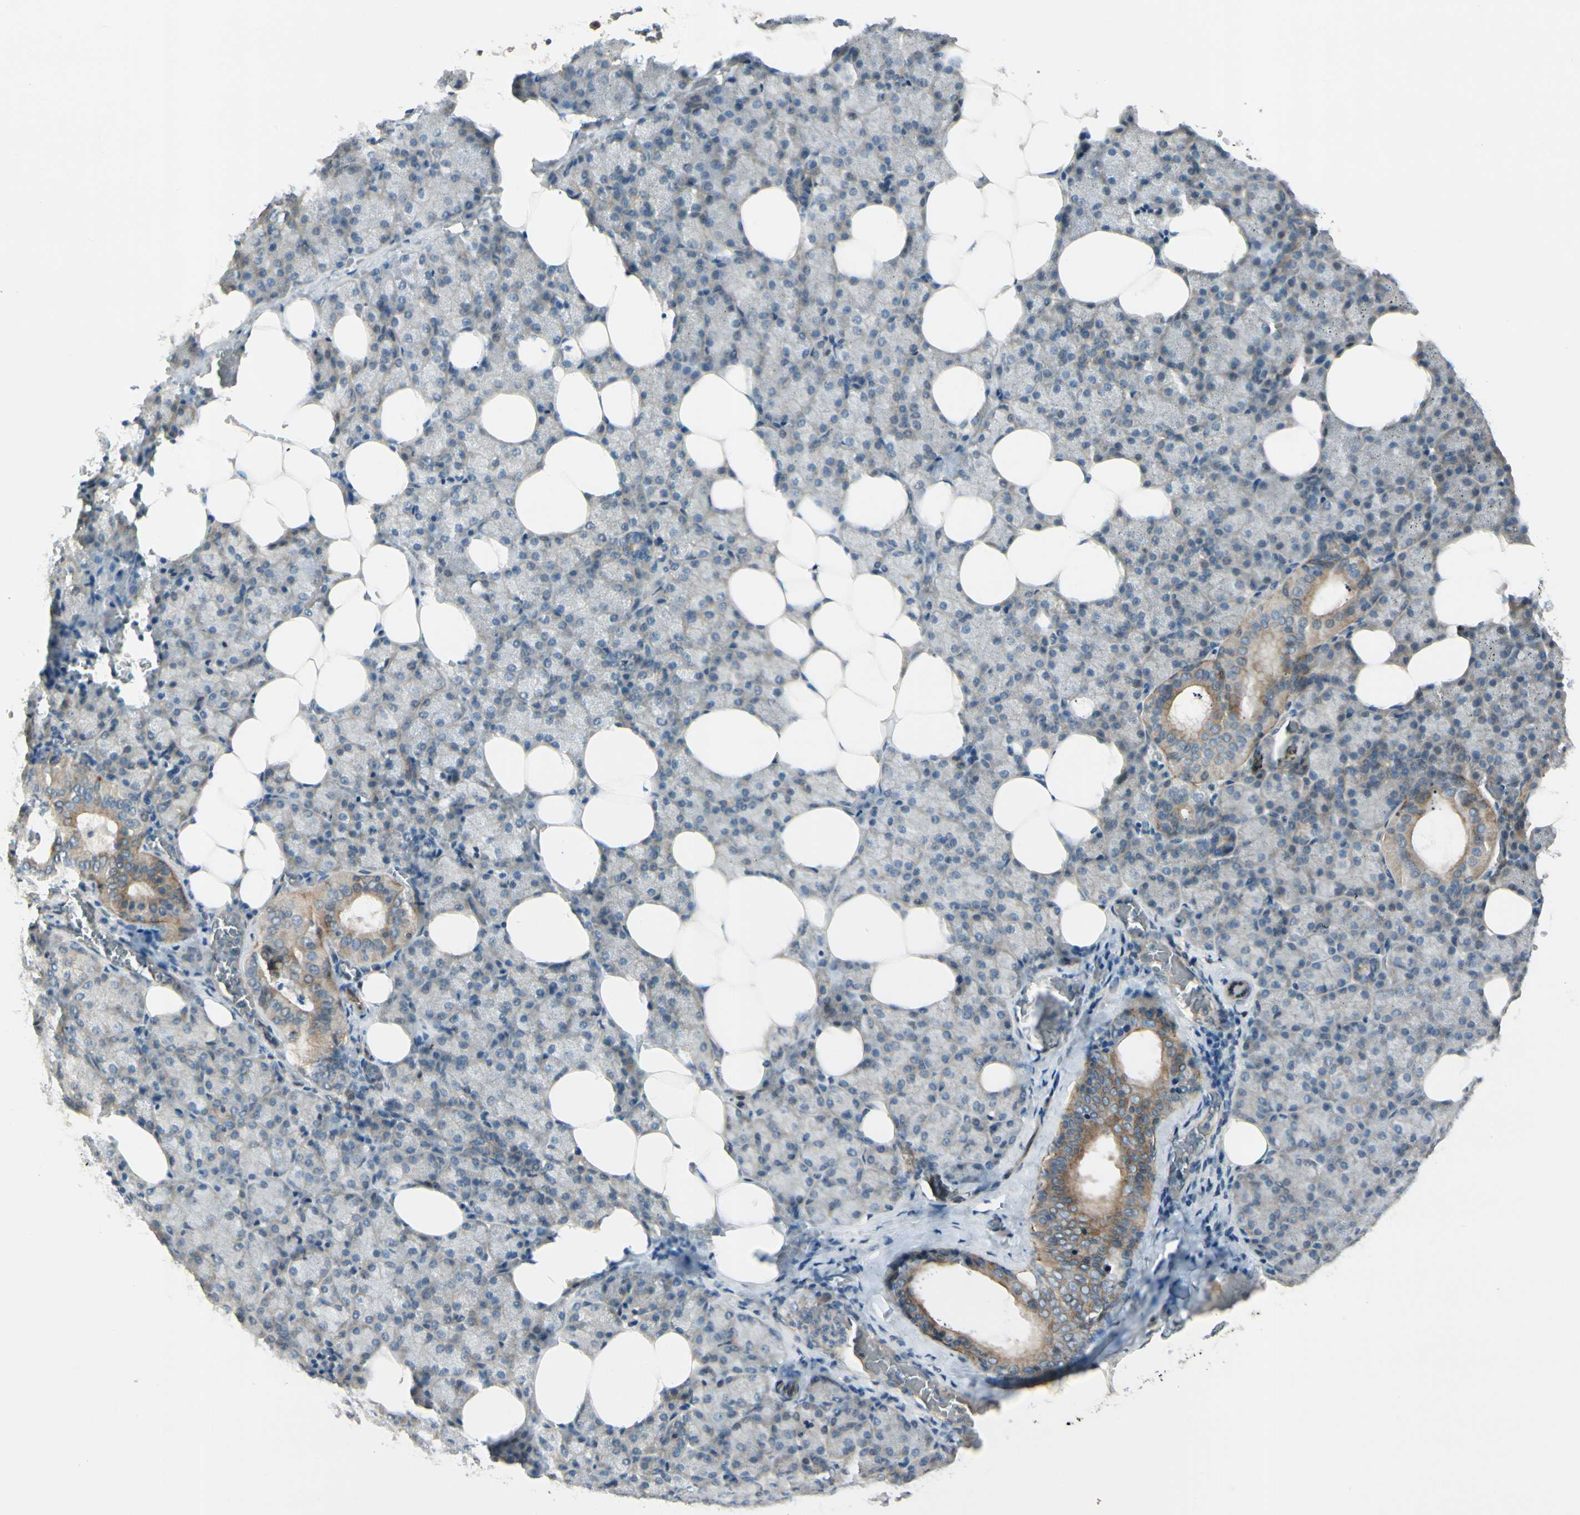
{"staining": {"intensity": "moderate", "quantity": "<25%", "location": "cytoplasmic/membranous"}, "tissue": "salivary gland", "cell_type": "Glandular cells", "image_type": "normal", "snomed": [{"axis": "morphology", "description": "Normal tissue, NOS"}, {"axis": "topography", "description": "Lymph node"}, {"axis": "topography", "description": "Salivary gland"}], "caption": "Glandular cells exhibit low levels of moderate cytoplasmic/membranous staining in approximately <25% of cells in normal human salivary gland. (brown staining indicates protein expression, while blue staining denotes nuclei).", "gene": "PPP3CB", "patient": {"sex": "male", "age": 8}}